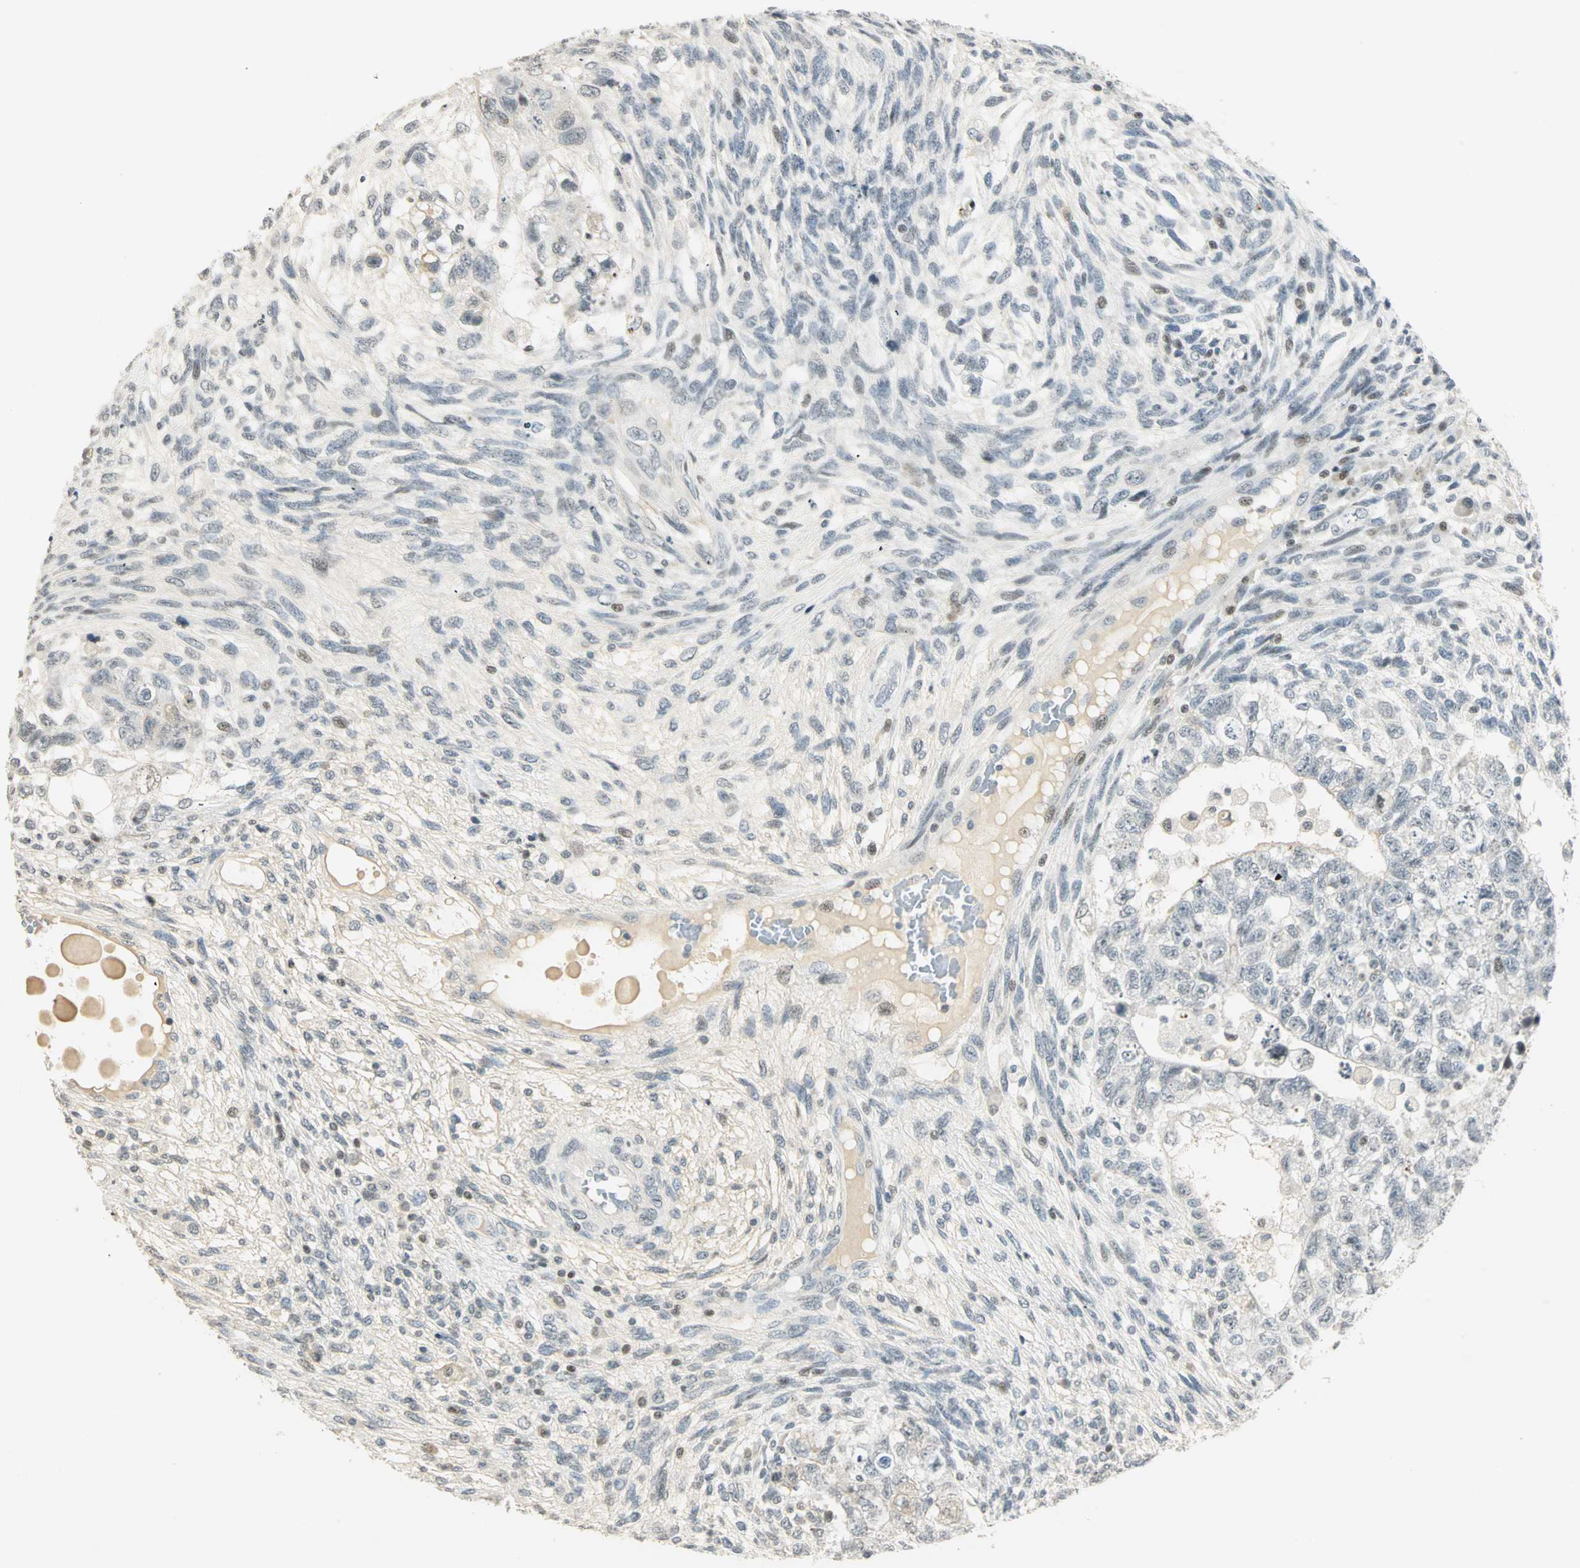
{"staining": {"intensity": "weak", "quantity": "<25%", "location": "nuclear"}, "tissue": "testis cancer", "cell_type": "Tumor cells", "image_type": "cancer", "snomed": [{"axis": "morphology", "description": "Normal tissue, NOS"}, {"axis": "morphology", "description": "Carcinoma, Embryonal, NOS"}, {"axis": "topography", "description": "Testis"}], "caption": "This is an immunohistochemistry (IHC) micrograph of human testis embryonal carcinoma. There is no expression in tumor cells.", "gene": "SMAD3", "patient": {"sex": "male", "age": 36}}